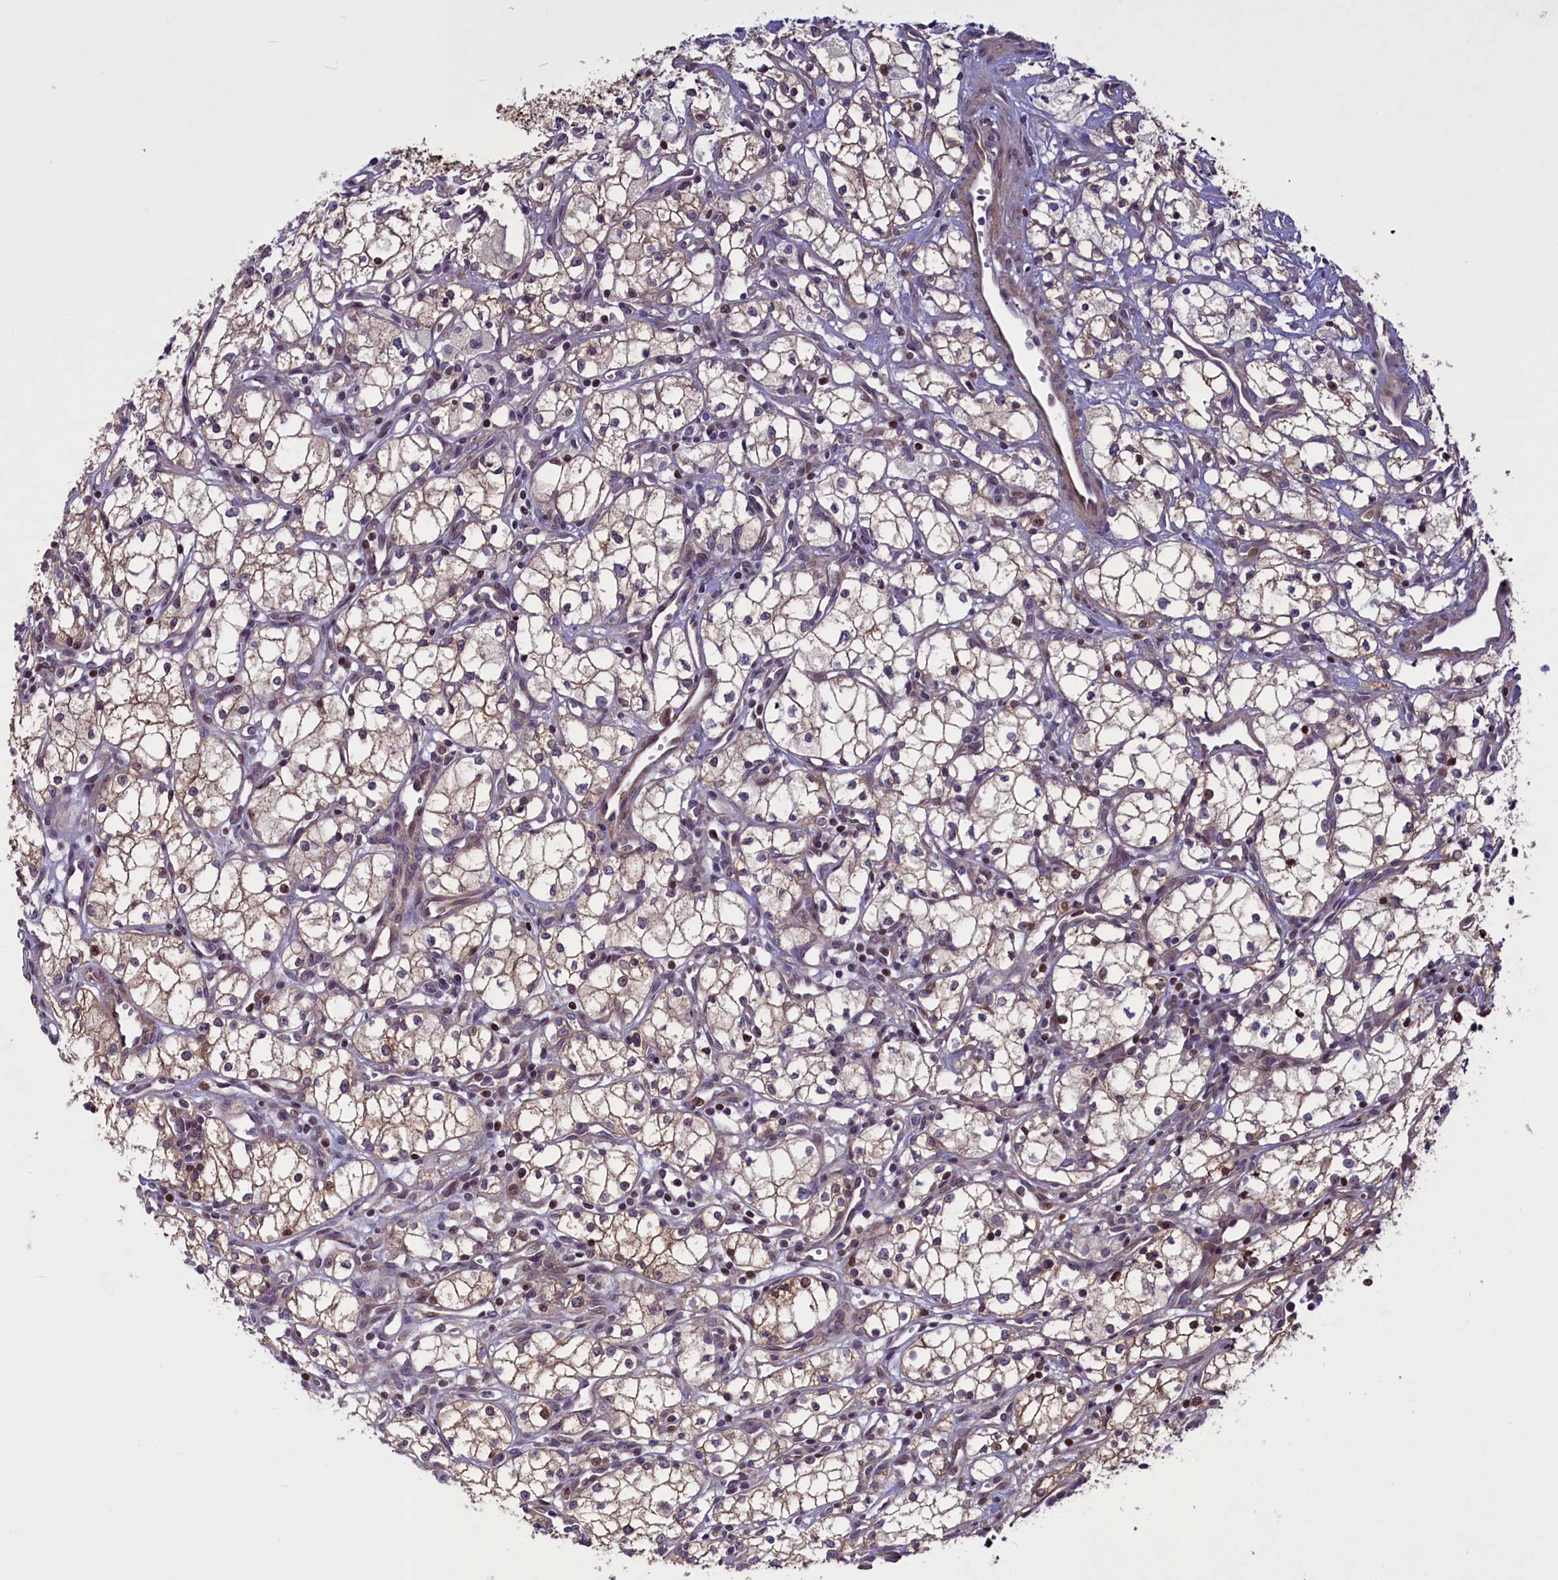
{"staining": {"intensity": "weak", "quantity": "25%-75%", "location": "cytoplasmic/membranous"}, "tissue": "renal cancer", "cell_type": "Tumor cells", "image_type": "cancer", "snomed": [{"axis": "morphology", "description": "Adenocarcinoma, NOS"}, {"axis": "topography", "description": "Kidney"}], "caption": "Protein analysis of renal cancer tissue exhibits weak cytoplasmic/membranous staining in approximately 25%-75% of tumor cells.", "gene": "MAN2C1", "patient": {"sex": "male", "age": 59}}